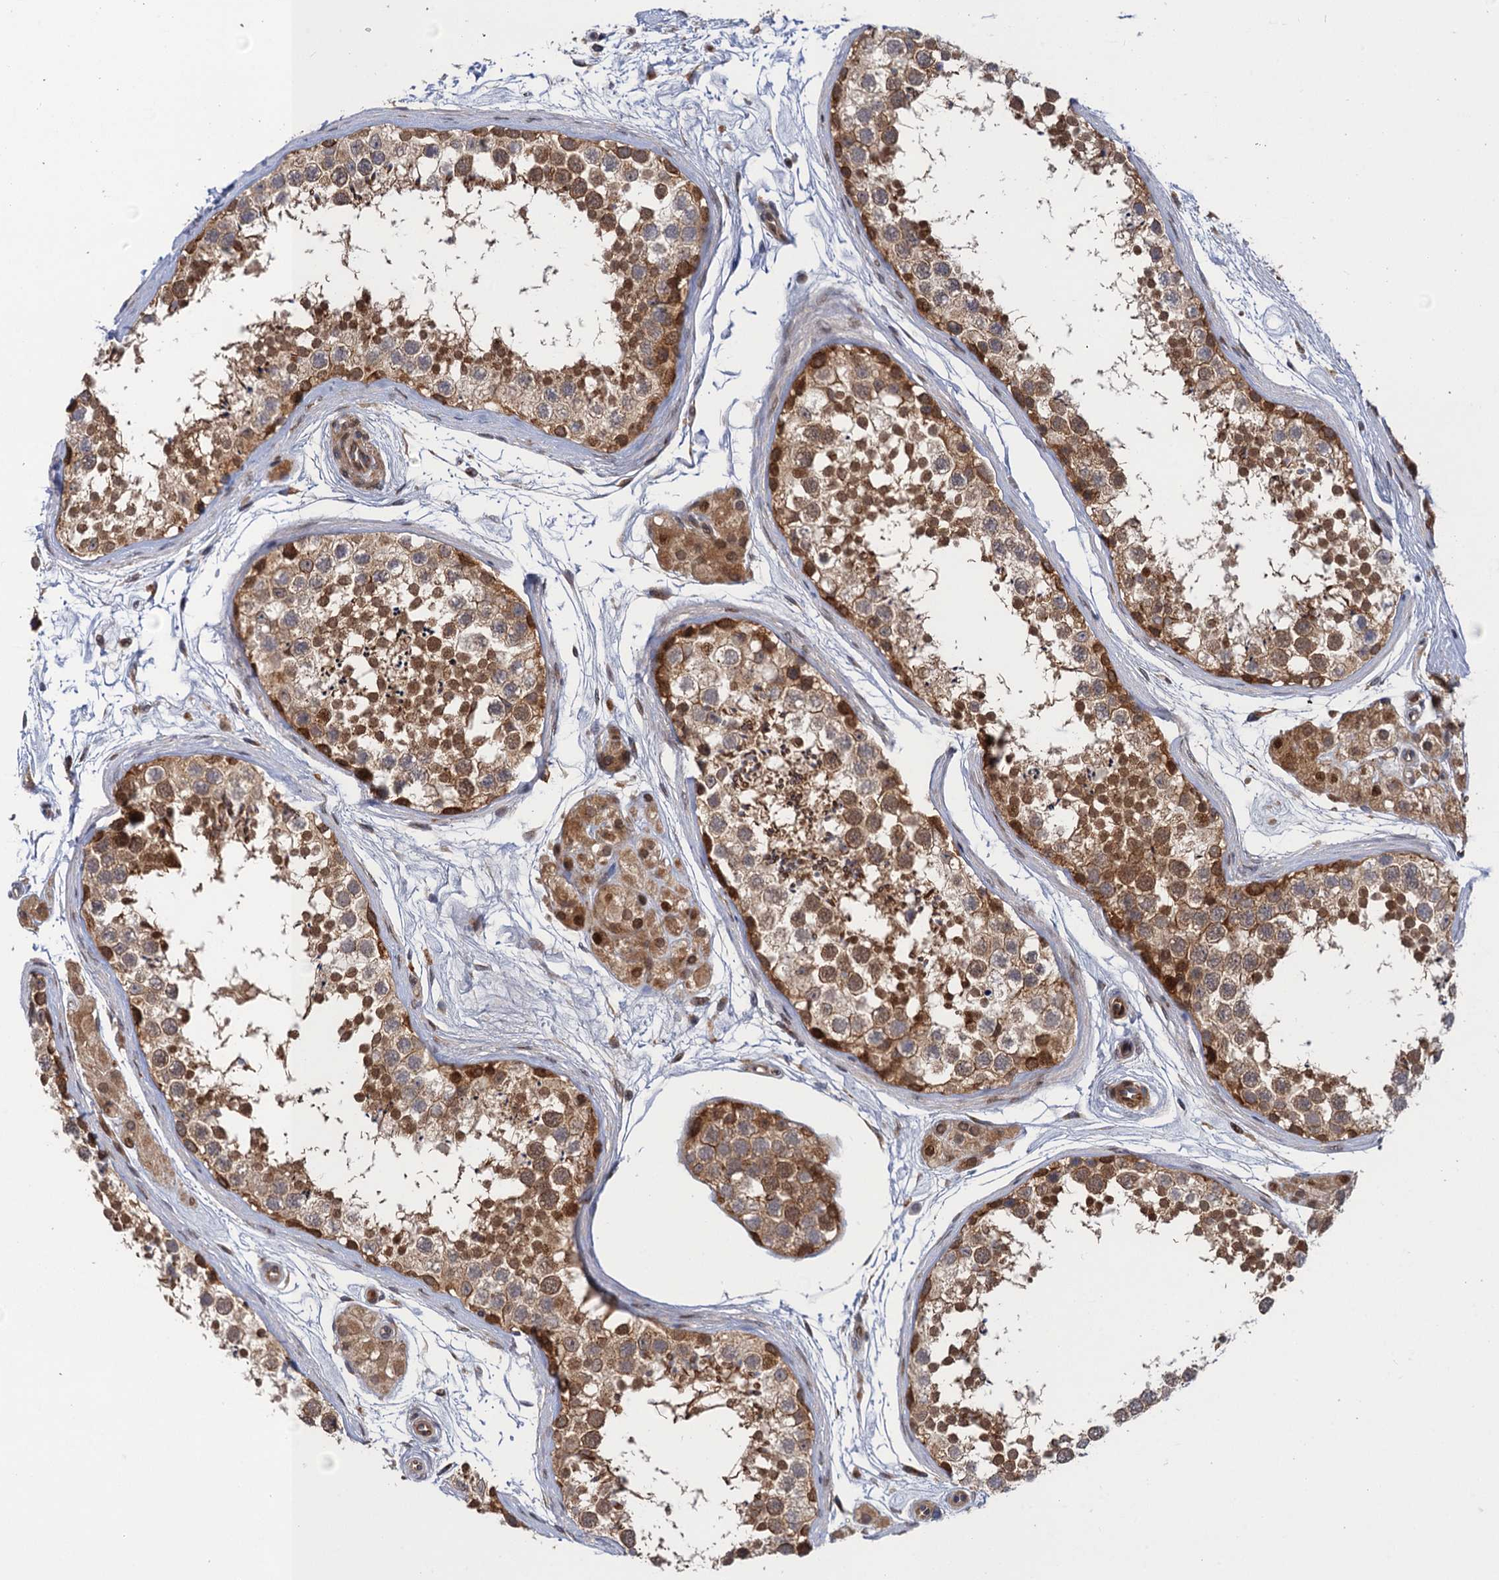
{"staining": {"intensity": "strong", "quantity": "25%-75%", "location": "cytoplasmic/membranous"}, "tissue": "testis", "cell_type": "Cells in seminiferous ducts", "image_type": "normal", "snomed": [{"axis": "morphology", "description": "Normal tissue, NOS"}, {"axis": "topography", "description": "Testis"}], "caption": "A brown stain shows strong cytoplasmic/membranous expression of a protein in cells in seminiferous ducts of normal human testis. (IHC, brightfield microscopy, high magnification).", "gene": "NEK8", "patient": {"sex": "male", "age": 56}}